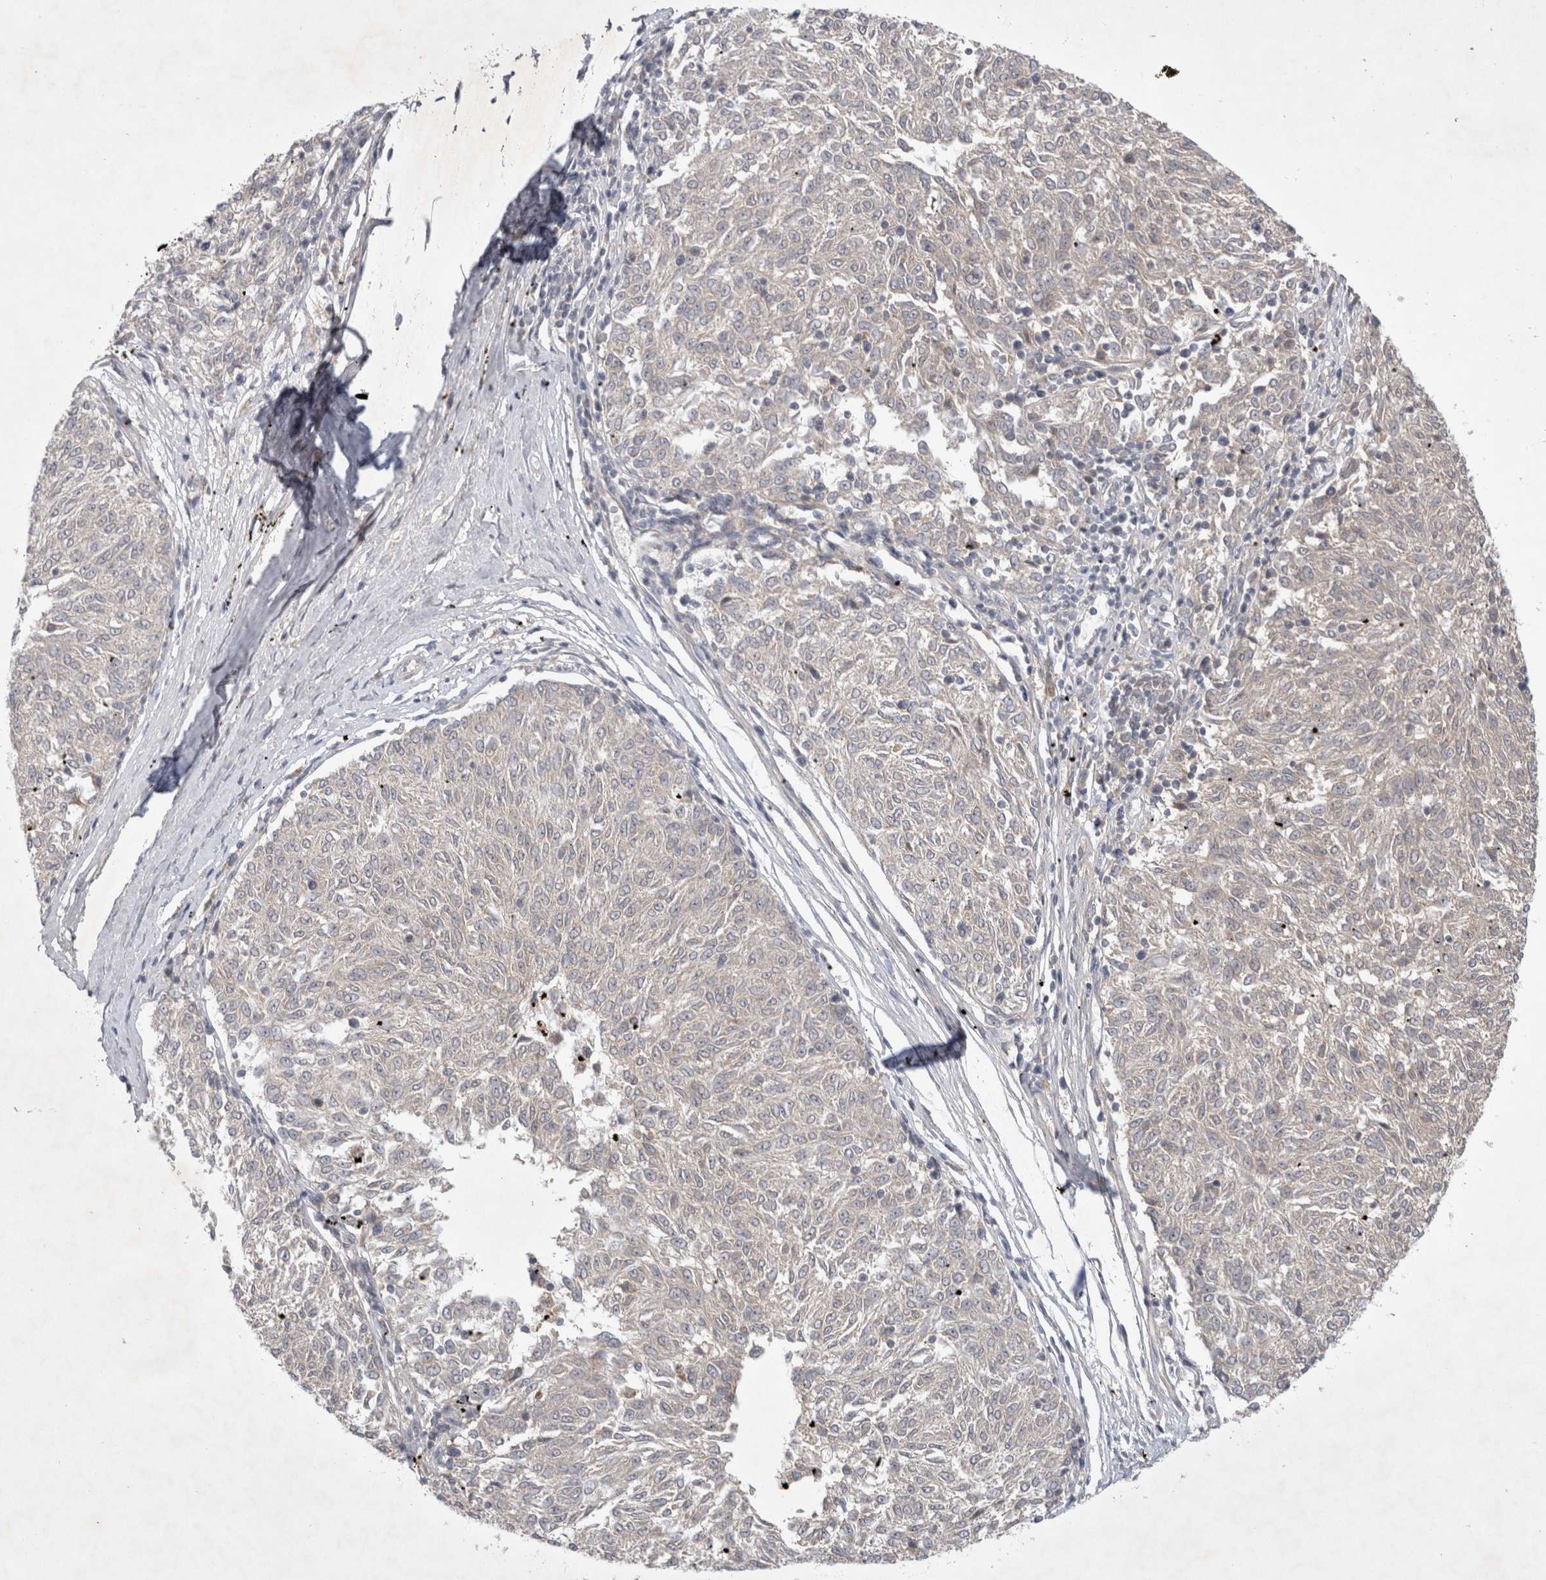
{"staining": {"intensity": "negative", "quantity": "none", "location": "none"}, "tissue": "melanoma", "cell_type": "Tumor cells", "image_type": "cancer", "snomed": [{"axis": "morphology", "description": "Malignant melanoma, NOS"}, {"axis": "topography", "description": "Skin"}], "caption": "Tumor cells show no significant positivity in melanoma. Brightfield microscopy of IHC stained with DAB (brown) and hematoxylin (blue), captured at high magnification.", "gene": "SRD5A3", "patient": {"sex": "female", "age": 72}}